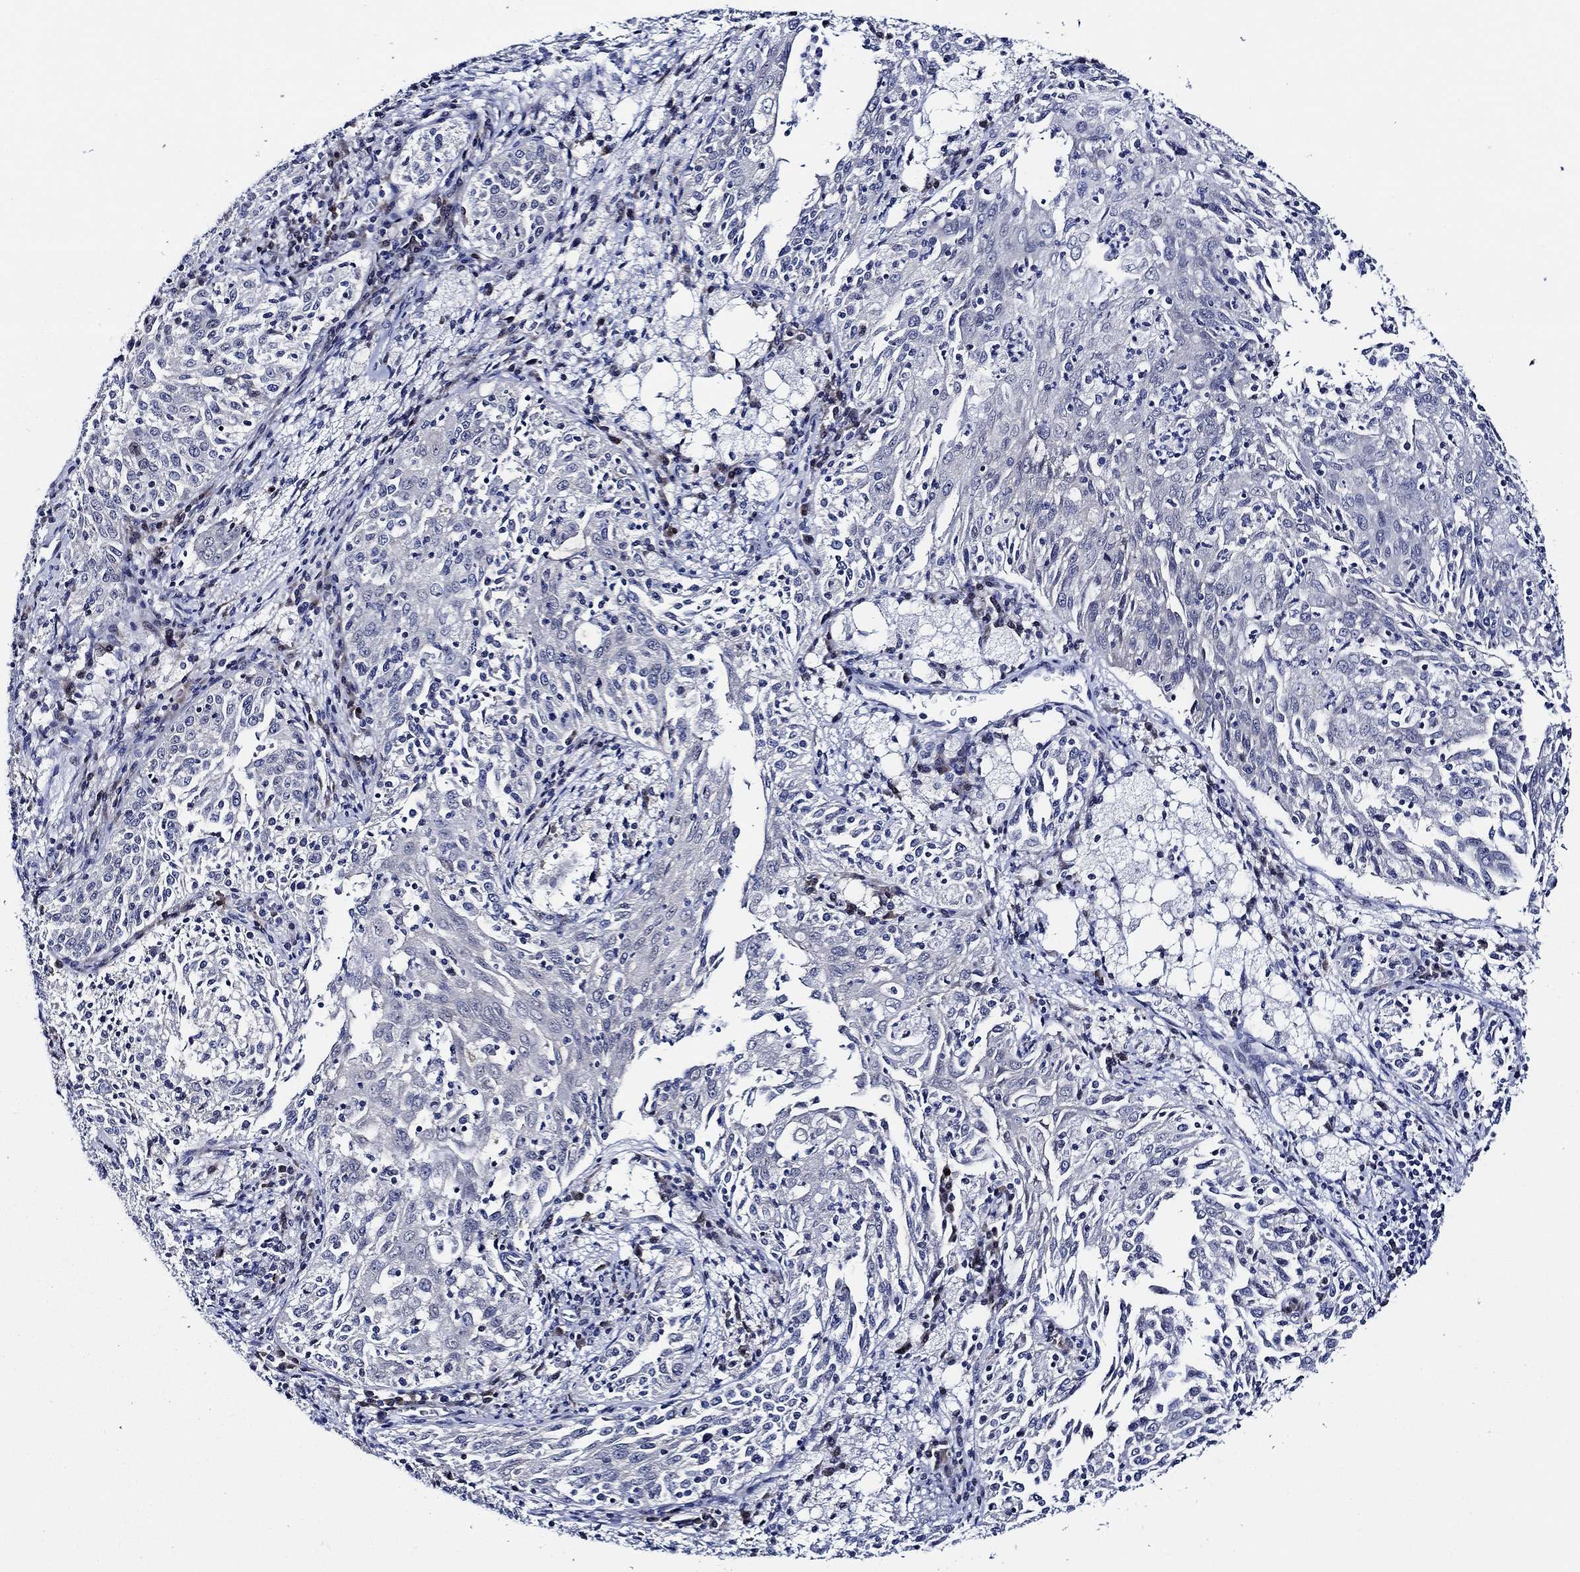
{"staining": {"intensity": "negative", "quantity": "none", "location": "none"}, "tissue": "cervical cancer", "cell_type": "Tumor cells", "image_type": "cancer", "snomed": [{"axis": "morphology", "description": "Squamous cell carcinoma, NOS"}, {"axis": "topography", "description": "Cervix"}], "caption": "Immunohistochemistry micrograph of neoplastic tissue: human cervical cancer stained with DAB shows no significant protein staining in tumor cells. (Brightfield microscopy of DAB (3,3'-diaminobenzidine) immunohistochemistry (IHC) at high magnification).", "gene": "C8orf48", "patient": {"sex": "female", "age": 41}}